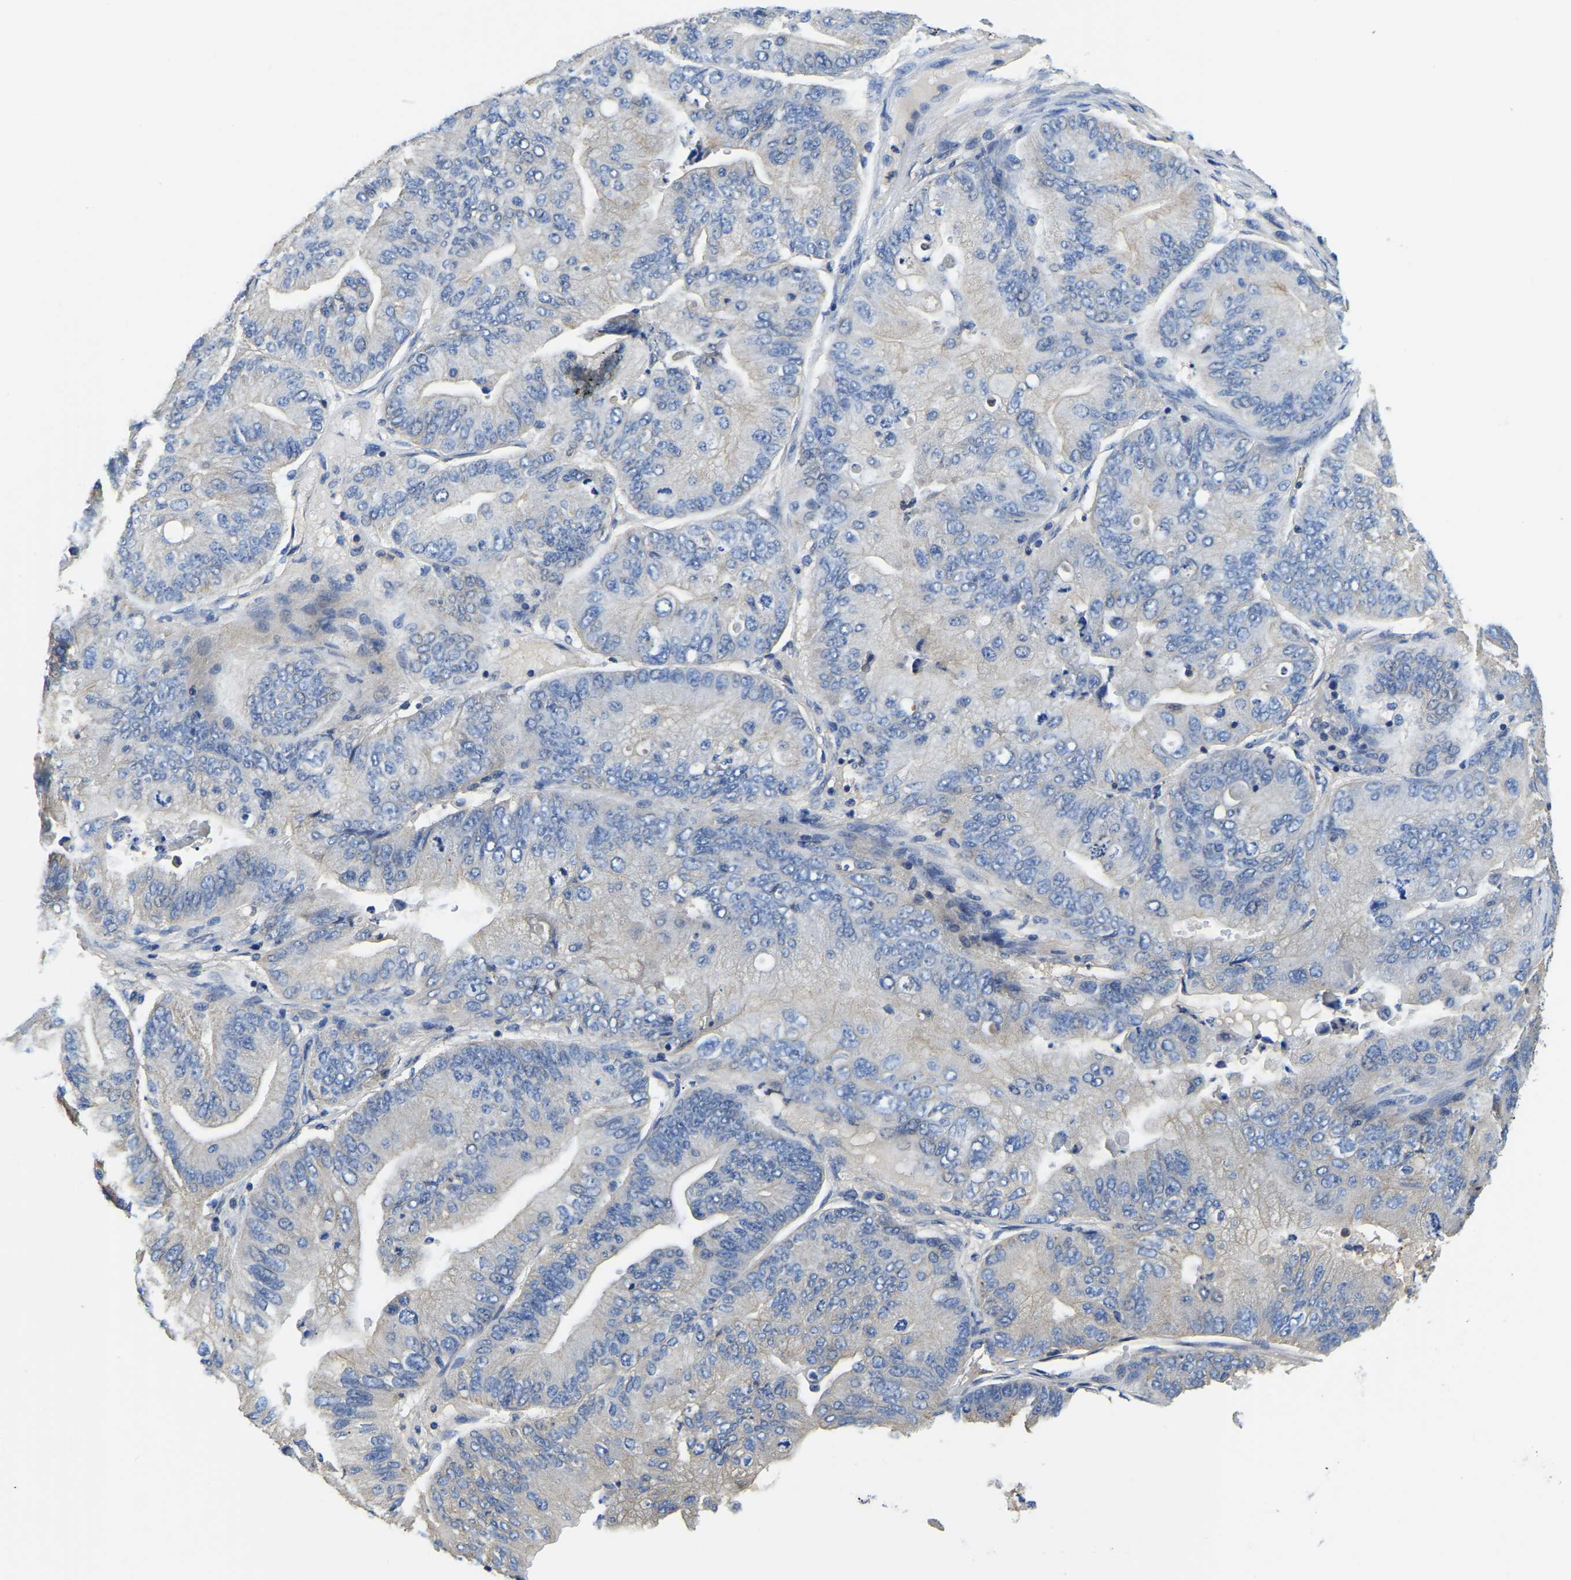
{"staining": {"intensity": "negative", "quantity": "none", "location": "none"}, "tissue": "ovarian cancer", "cell_type": "Tumor cells", "image_type": "cancer", "snomed": [{"axis": "morphology", "description": "Cystadenocarcinoma, mucinous, NOS"}, {"axis": "topography", "description": "Ovary"}], "caption": "An image of mucinous cystadenocarcinoma (ovarian) stained for a protein exhibits no brown staining in tumor cells.", "gene": "STAT2", "patient": {"sex": "female", "age": 61}}